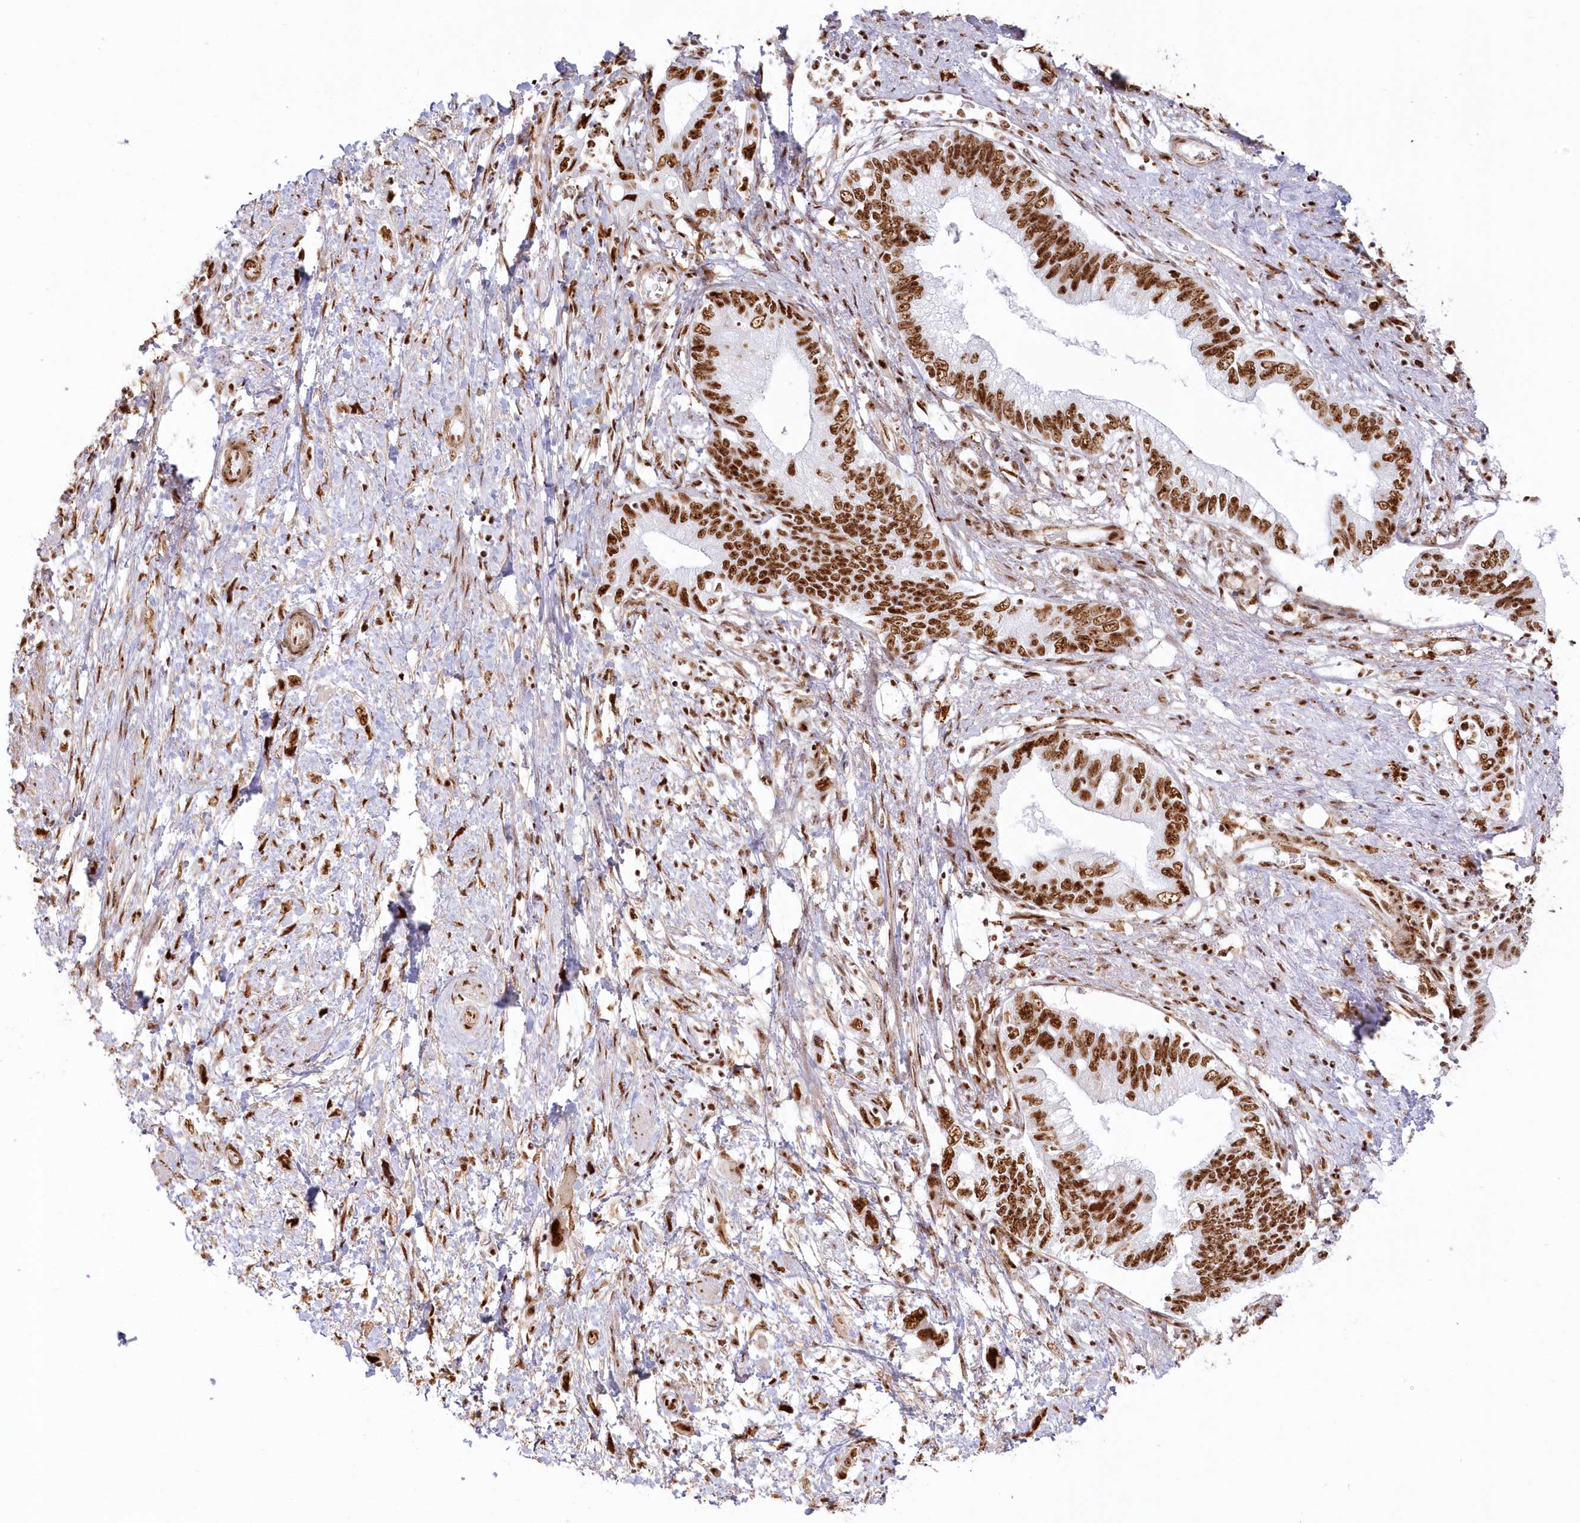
{"staining": {"intensity": "strong", "quantity": ">75%", "location": "nuclear"}, "tissue": "pancreatic cancer", "cell_type": "Tumor cells", "image_type": "cancer", "snomed": [{"axis": "morphology", "description": "Adenocarcinoma, NOS"}, {"axis": "topography", "description": "Pancreas"}], "caption": "The histopathology image shows immunohistochemical staining of pancreatic cancer (adenocarcinoma). There is strong nuclear staining is appreciated in about >75% of tumor cells.", "gene": "DDX46", "patient": {"sex": "female", "age": 73}}